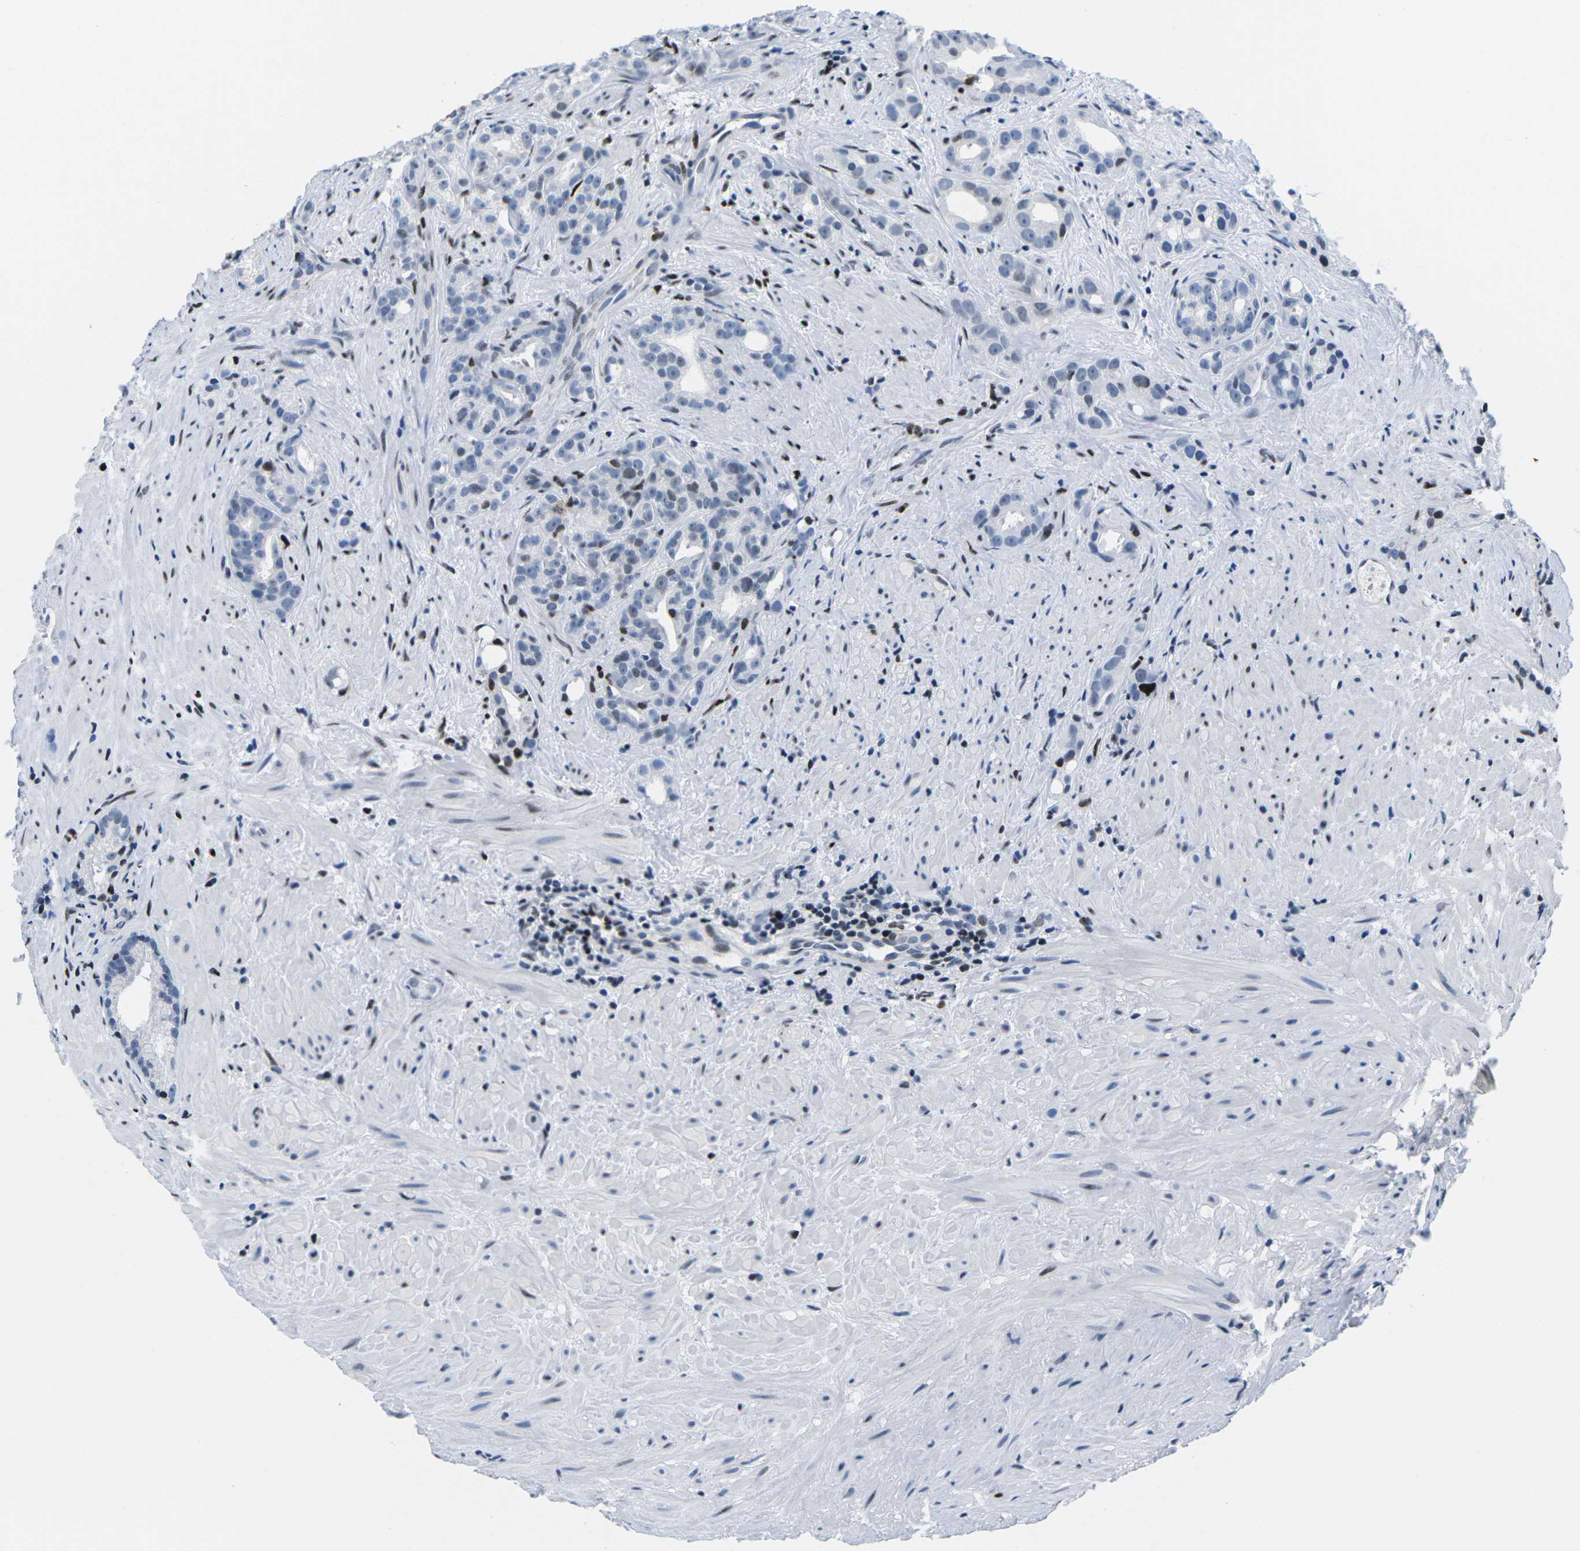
{"staining": {"intensity": "strong", "quantity": "25%-75%", "location": "nuclear"}, "tissue": "prostate cancer", "cell_type": "Tumor cells", "image_type": "cancer", "snomed": [{"axis": "morphology", "description": "Adenocarcinoma, Low grade"}, {"axis": "topography", "description": "Prostate"}], "caption": "Prostate cancer (adenocarcinoma (low-grade)) stained for a protein (brown) exhibits strong nuclear positive staining in about 25%-75% of tumor cells.", "gene": "ATF1", "patient": {"sex": "male", "age": 89}}